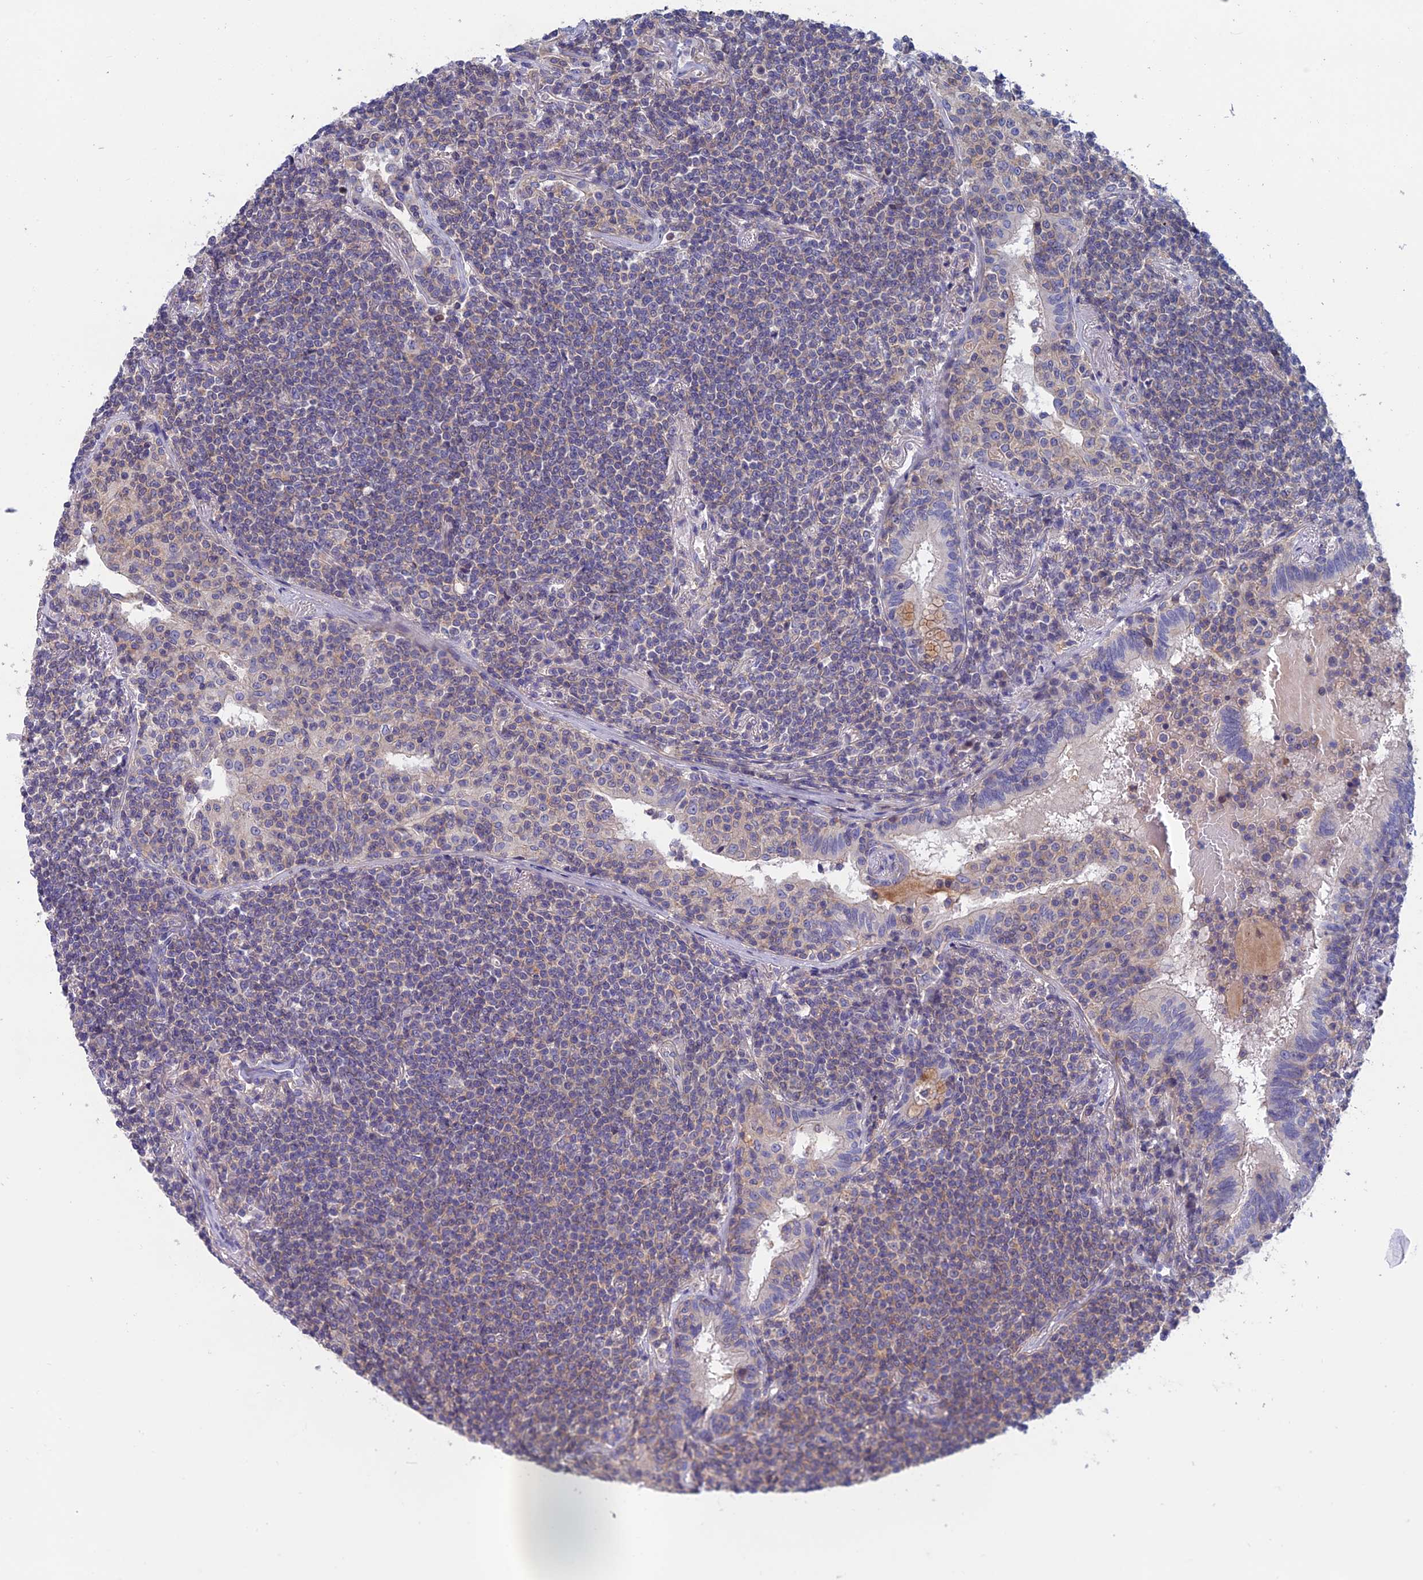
{"staining": {"intensity": "weak", "quantity": "<25%", "location": "cytoplasmic/membranous"}, "tissue": "lymphoma", "cell_type": "Tumor cells", "image_type": "cancer", "snomed": [{"axis": "morphology", "description": "Malignant lymphoma, non-Hodgkin's type, Low grade"}, {"axis": "topography", "description": "Lung"}], "caption": "High power microscopy histopathology image of an IHC photomicrograph of lymphoma, revealing no significant expression in tumor cells.", "gene": "USP37", "patient": {"sex": "female", "age": 71}}